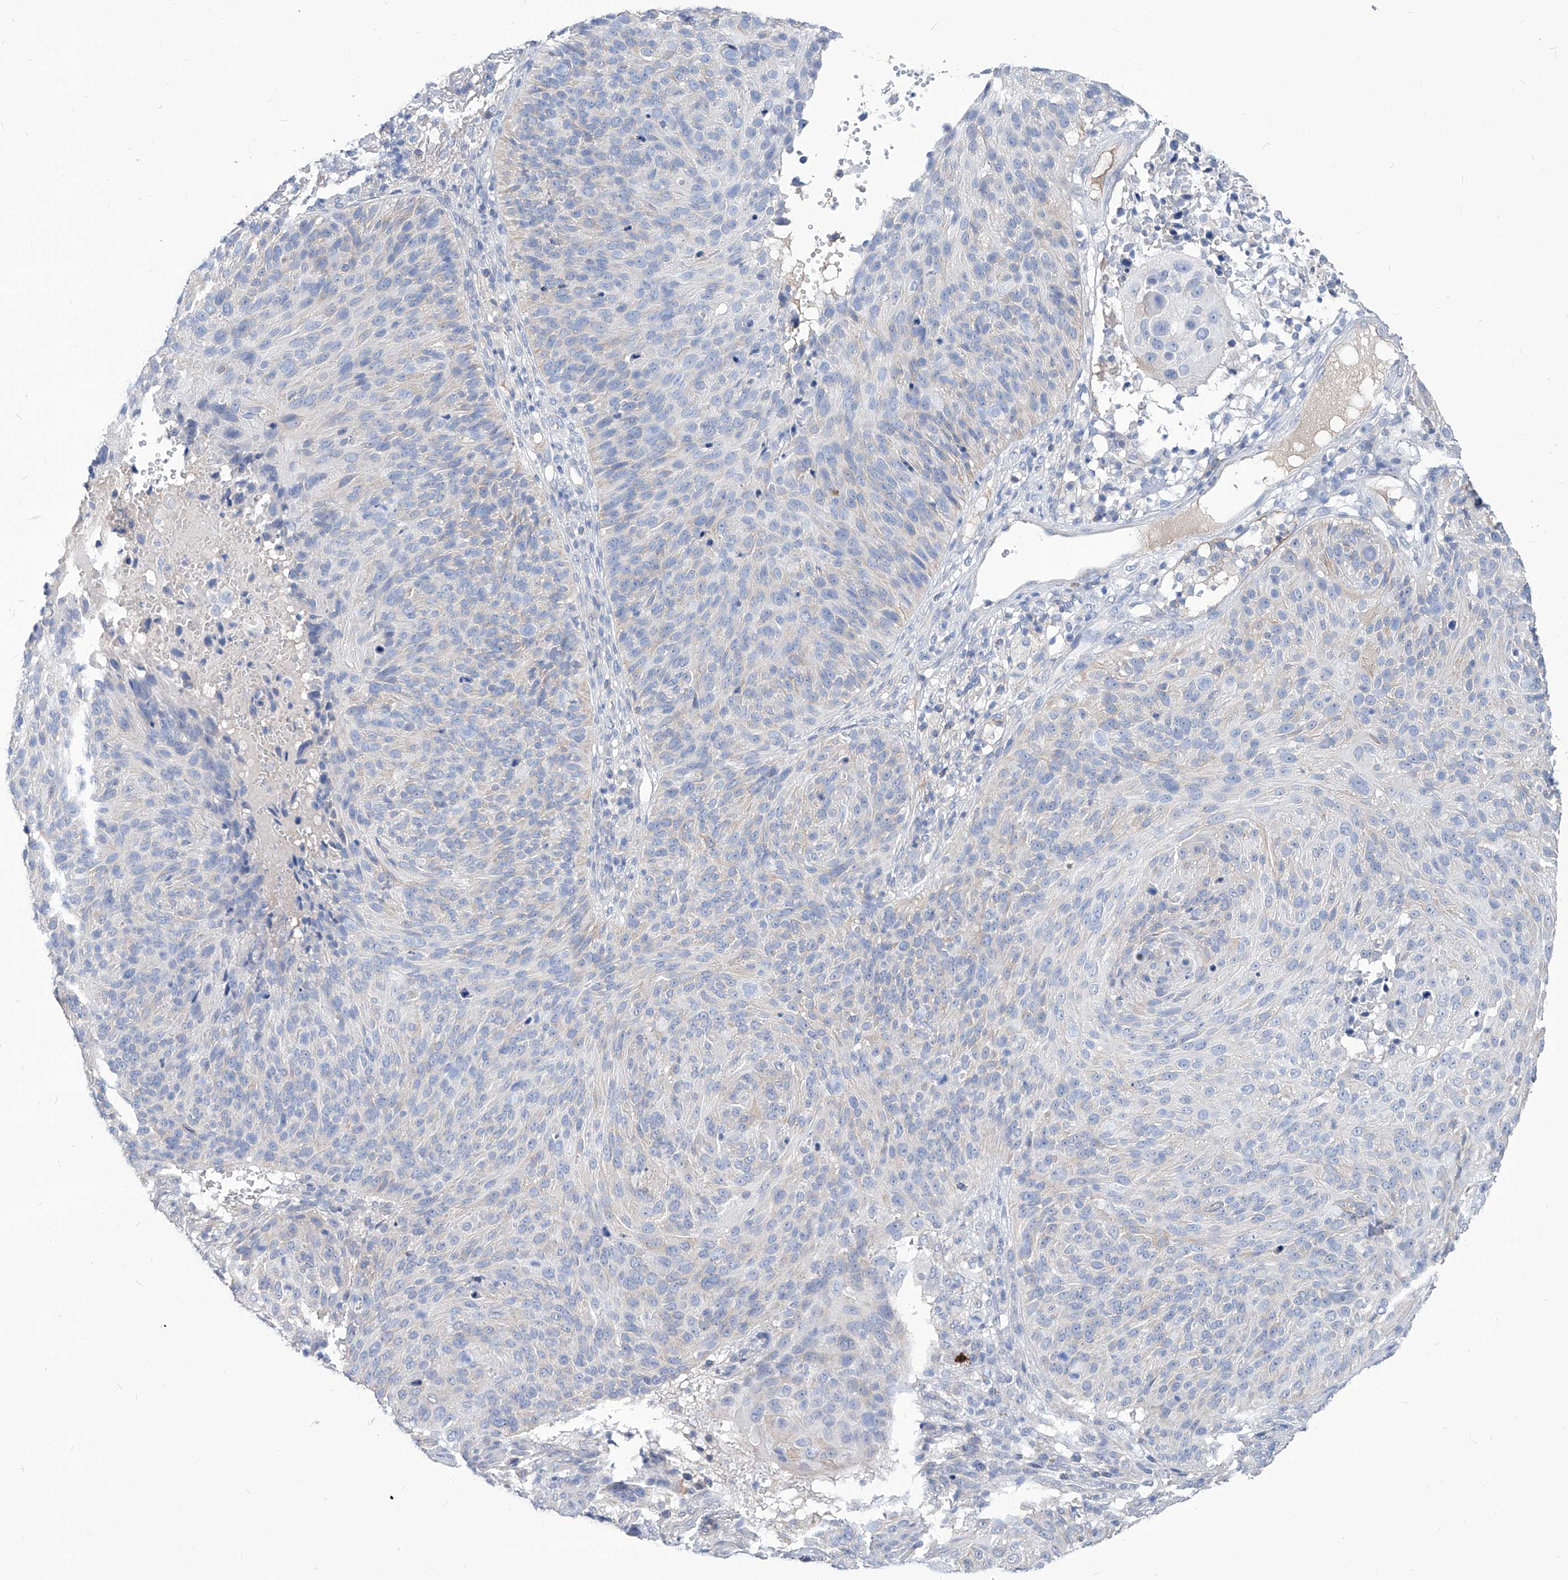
{"staining": {"intensity": "weak", "quantity": "<25%", "location": "cytoplasmic/membranous"}, "tissue": "cervical cancer", "cell_type": "Tumor cells", "image_type": "cancer", "snomed": [{"axis": "morphology", "description": "Squamous cell carcinoma, NOS"}, {"axis": "topography", "description": "Cervix"}], "caption": "IHC histopathology image of cervical cancer (squamous cell carcinoma) stained for a protein (brown), which displays no staining in tumor cells.", "gene": "AKAP10", "patient": {"sex": "female", "age": 74}}